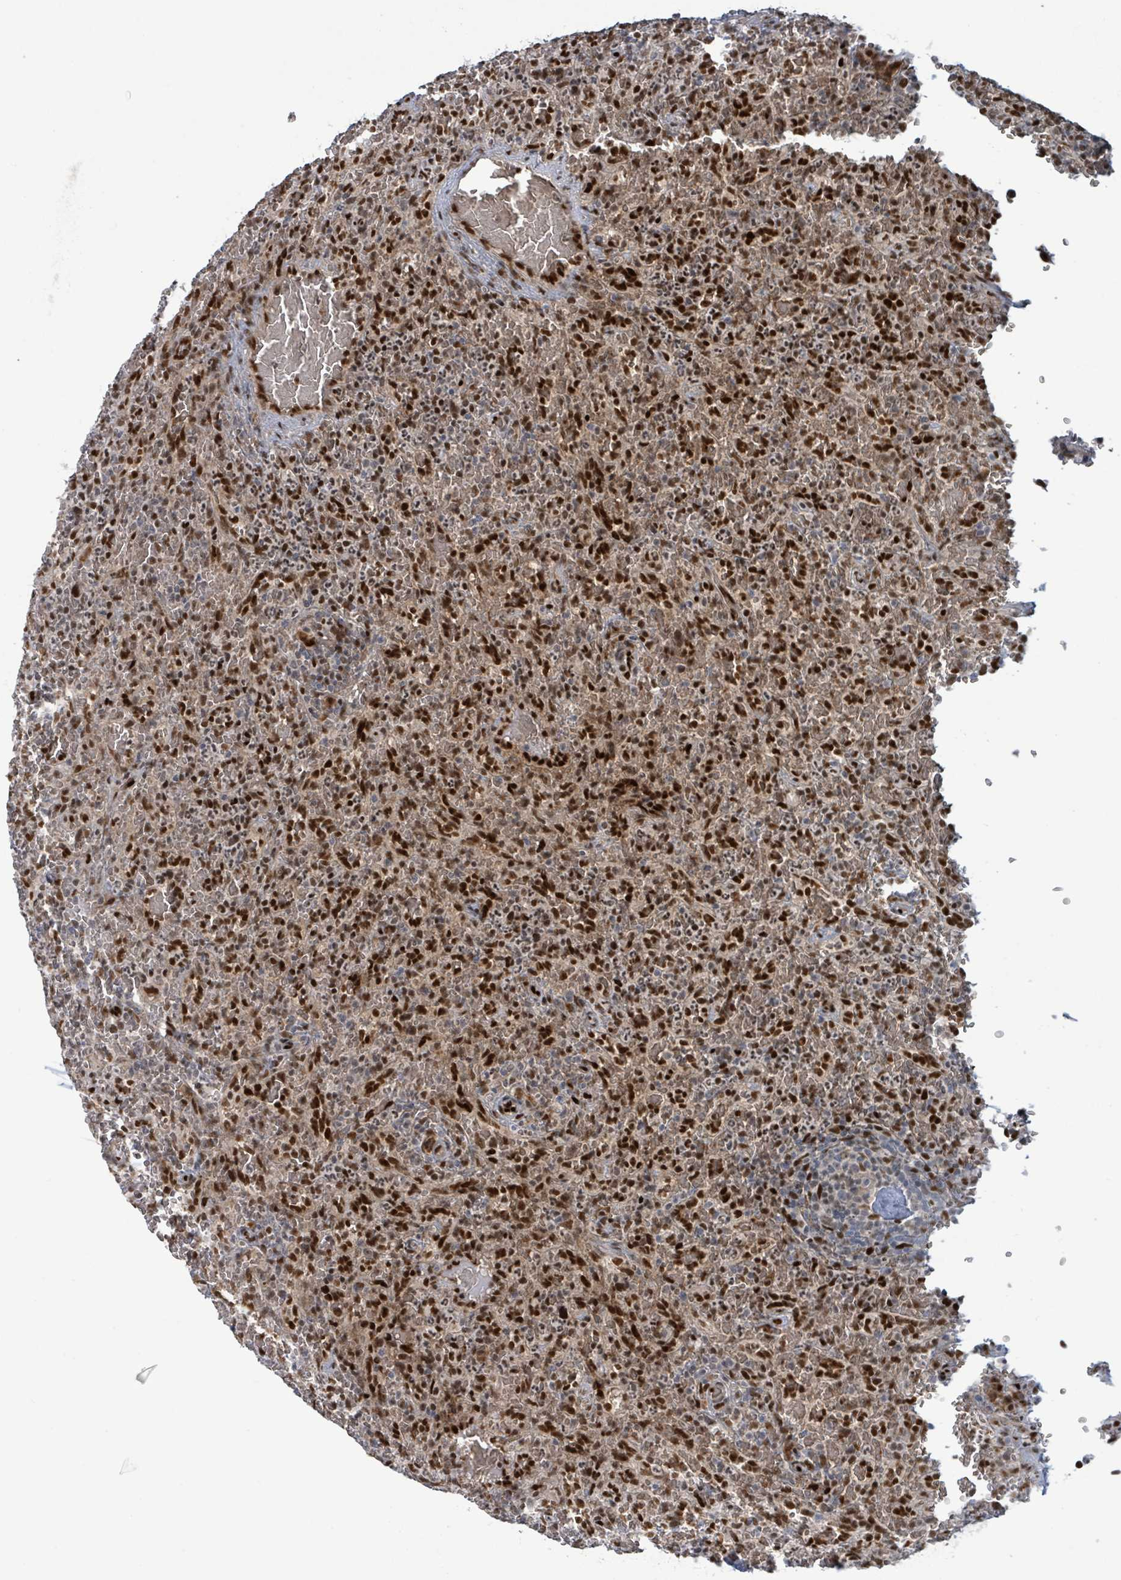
{"staining": {"intensity": "strong", "quantity": "25%-75%", "location": "nuclear"}, "tissue": "lymphoma", "cell_type": "Tumor cells", "image_type": "cancer", "snomed": [{"axis": "morphology", "description": "Malignant lymphoma, non-Hodgkin's type, Low grade"}, {"axis": "topography", "description": "Spleen"}], "caption": "This histopathology image displays low-grade malignant lymphoma, non-Hodgkin's type stained with IHC to label a protein in brown. The nuclear of tumor cells show strong positivity for the protein. Nuclei are counter-stained blue.", "gene": "KLF3", "patient": {"sex": "female", "age": 64}}